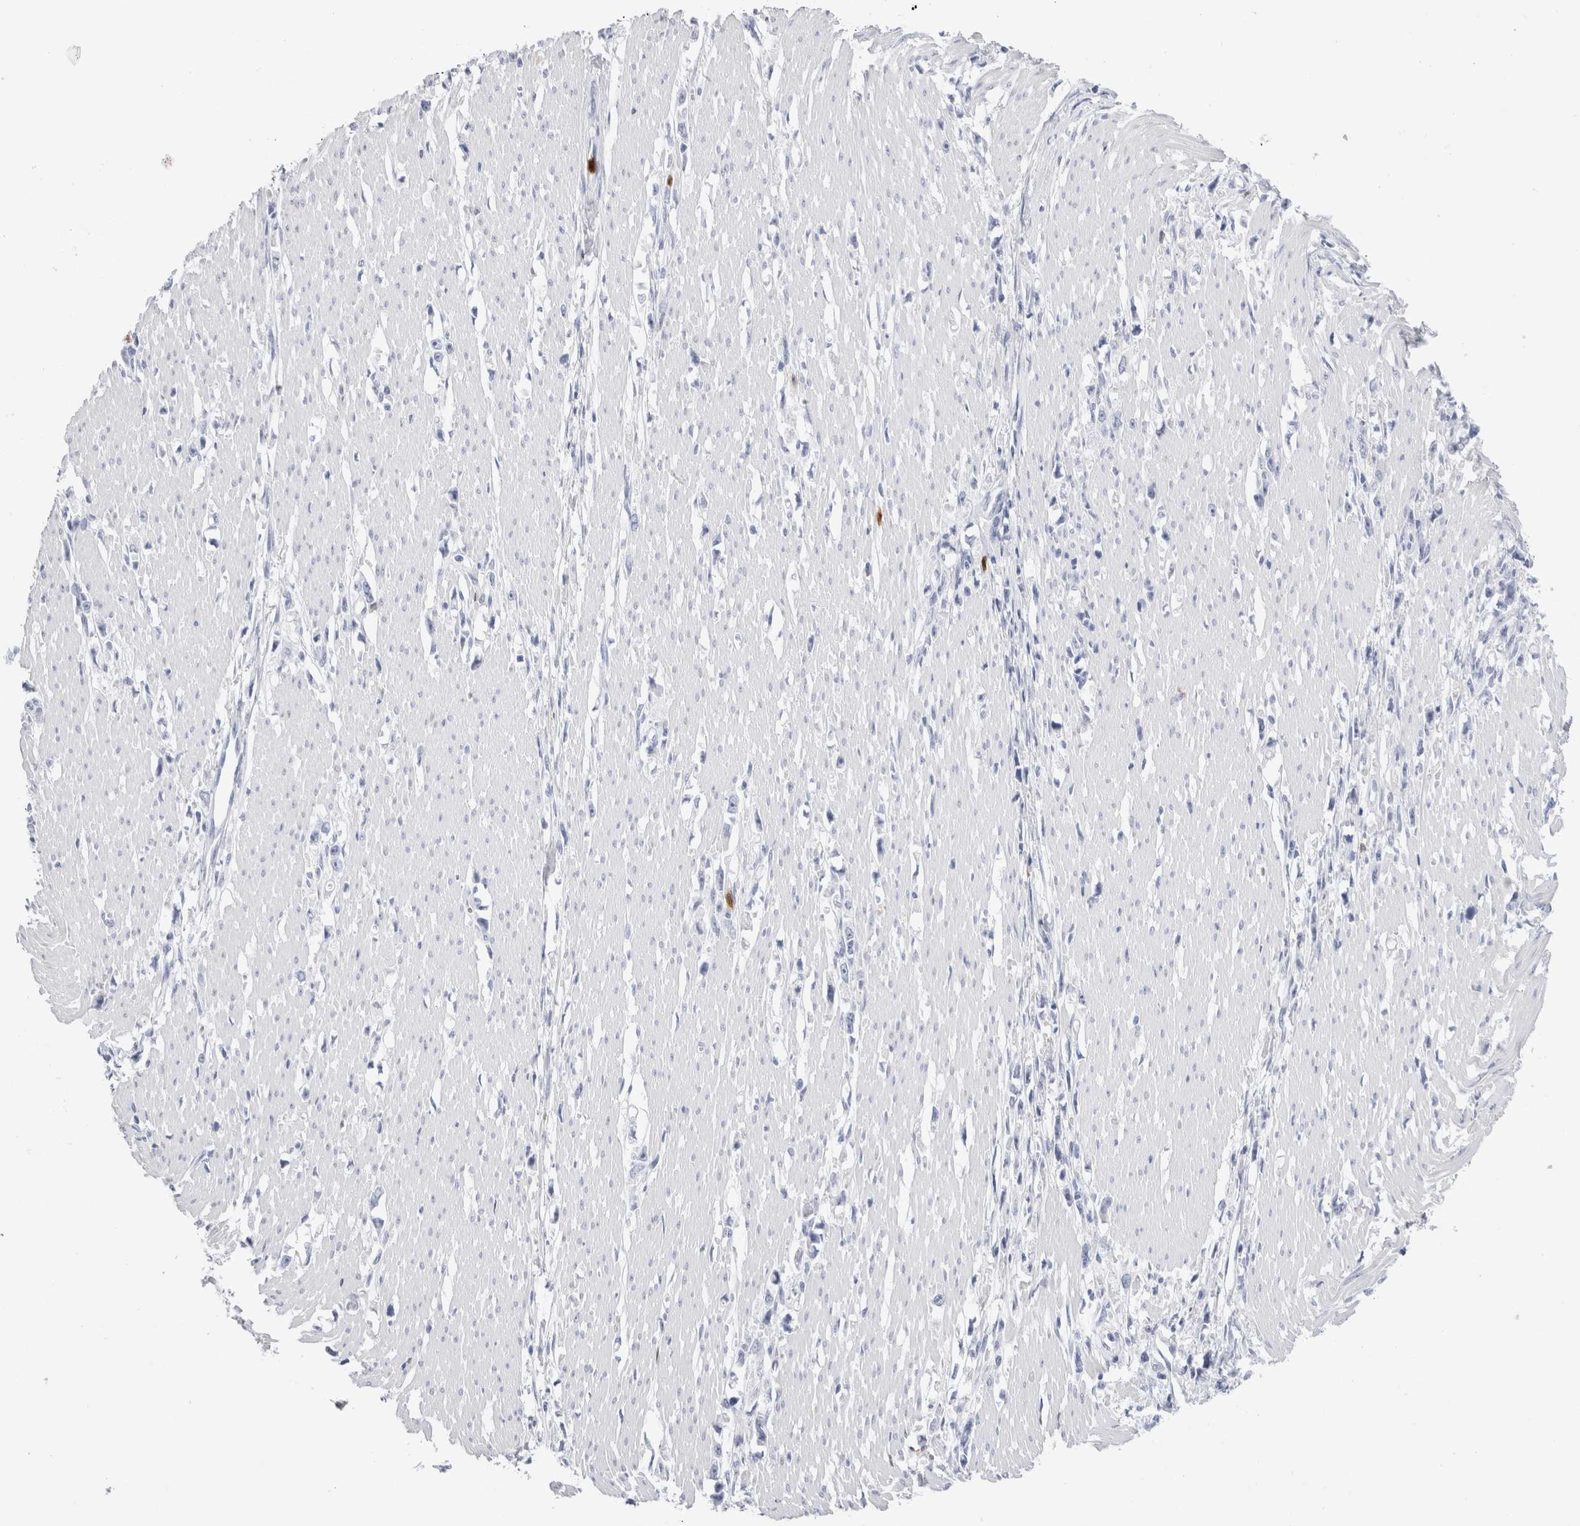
{"staining": {"intensity": "negative", "quantity": "none", "location": "none"}, "tissue": "stomach cancer", "cell_type": "Tumor cells", "image_type": "cancer", "snomed": [{"axis": "morphology", "description": "Adenocarcinoma, NOS"}, {"axis": "topography", "description": "Stomach"}], "caption": "High magnification brightfield microscopy of stomach cancer stained with DAB (3,3'-diaminobenzidine) (brown) and counterstained with hematoxylin (blue): tumor cells show no significant positivity. (DAB immunohistochemistry, high magnification).", "gene": "SLC10A5", "patient": {"sex": "female", "age": 59}}